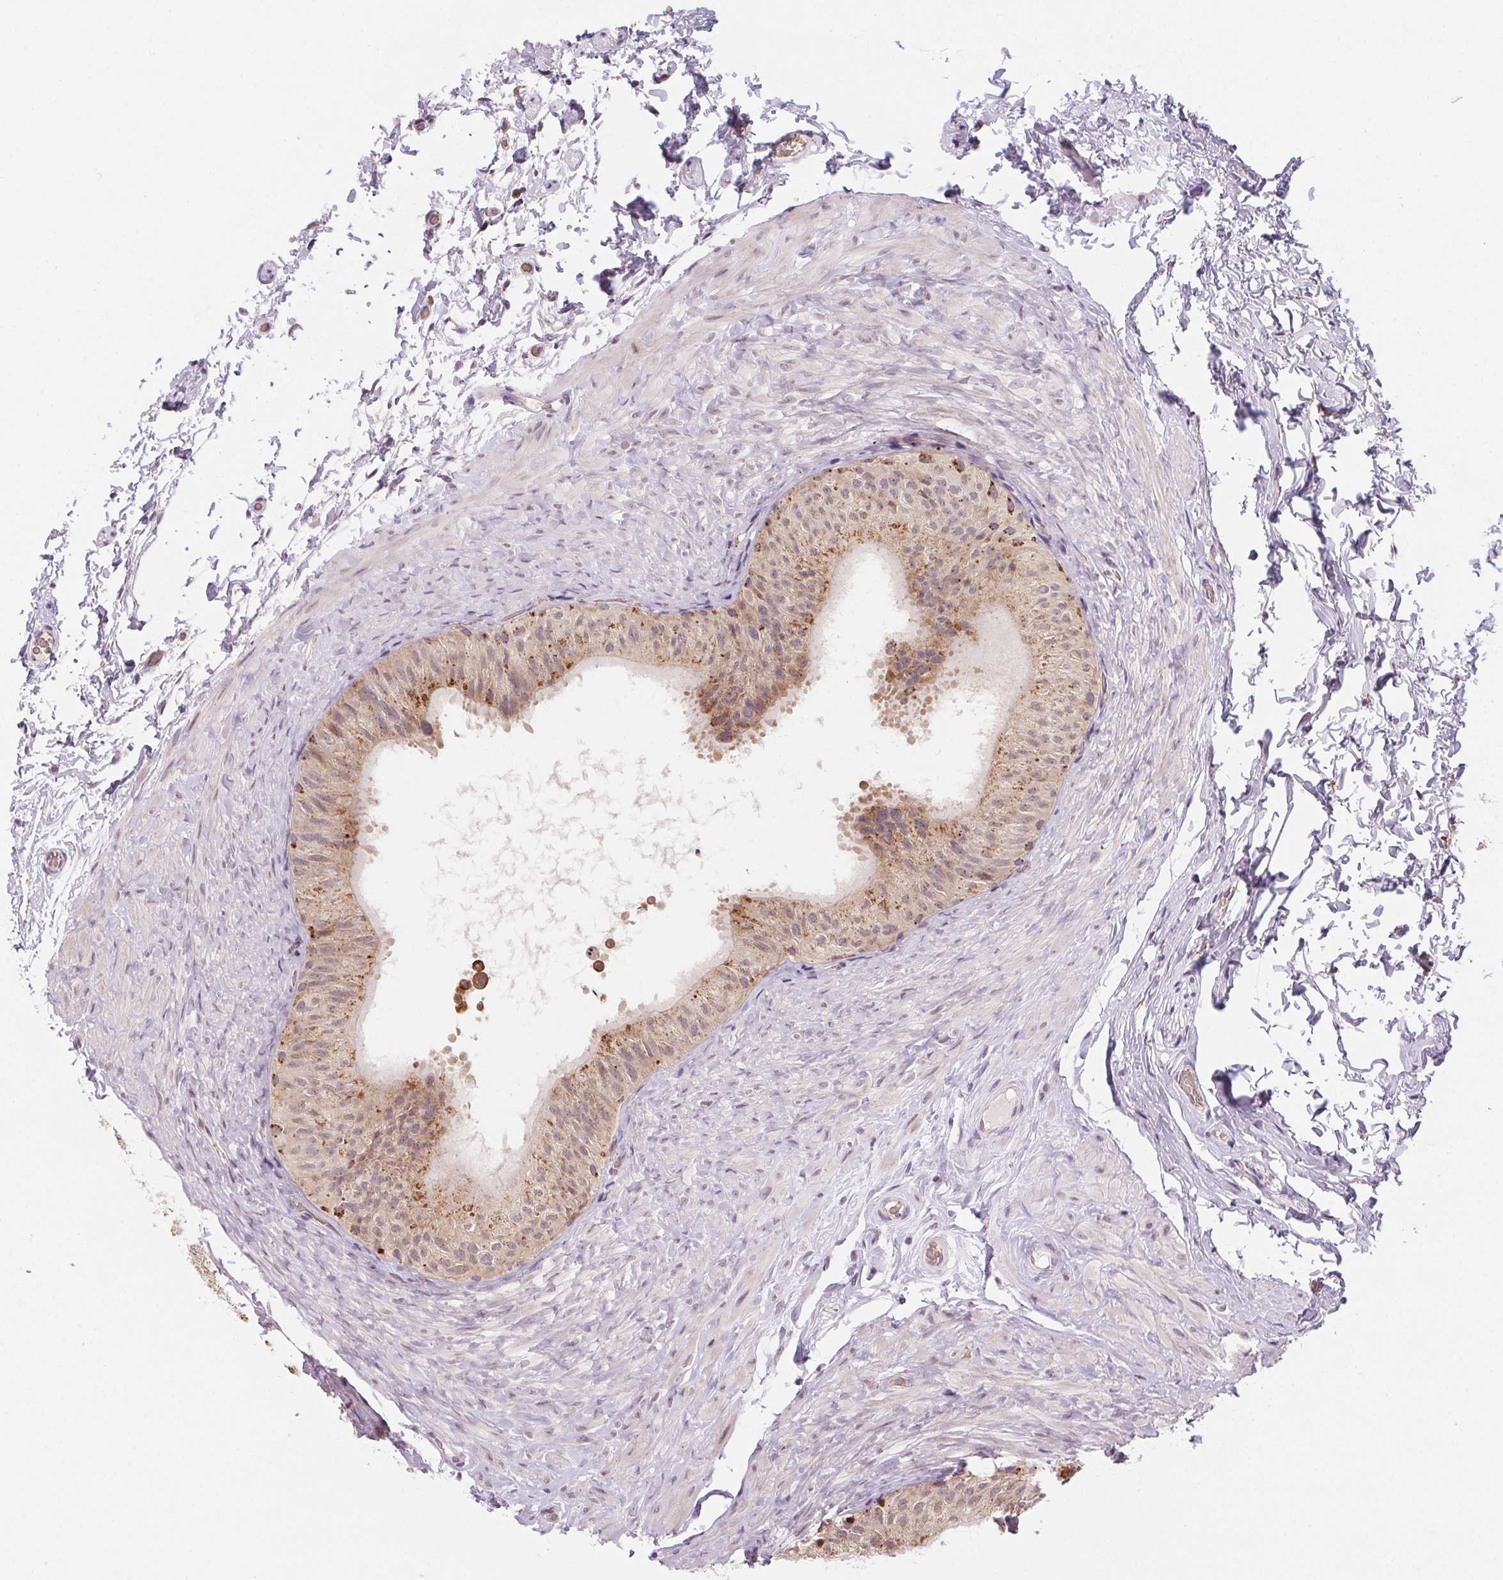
{"staining": {"intensity": "moderate", "quantity": ">75%", "location": "cytoplasmic/membranous"}, "tissue": "epididymis", "cell_type": "Glandular cells", "image_type": "normal", "snomed": [{"axis": "morphology", "description": "Normal tissue, NOS"}, {"axis": "topography", "description": "Epididymis, spermatic cord, NOS"}, {"axis": "topography", "description": "Epididymis"}], "caption": "A brown stain labels moderate cytoplasmic/membranous expression of a protein in glandular cells of normal human epididymis. The staining is performed using DAB (3,3'-diaminobenzidine) brown chromogen to label protein expression. The nuclei are counter-stained blue using hematoxylin.", "gene": "METTL13", "patient": {"sex": "male", "age": 31}}